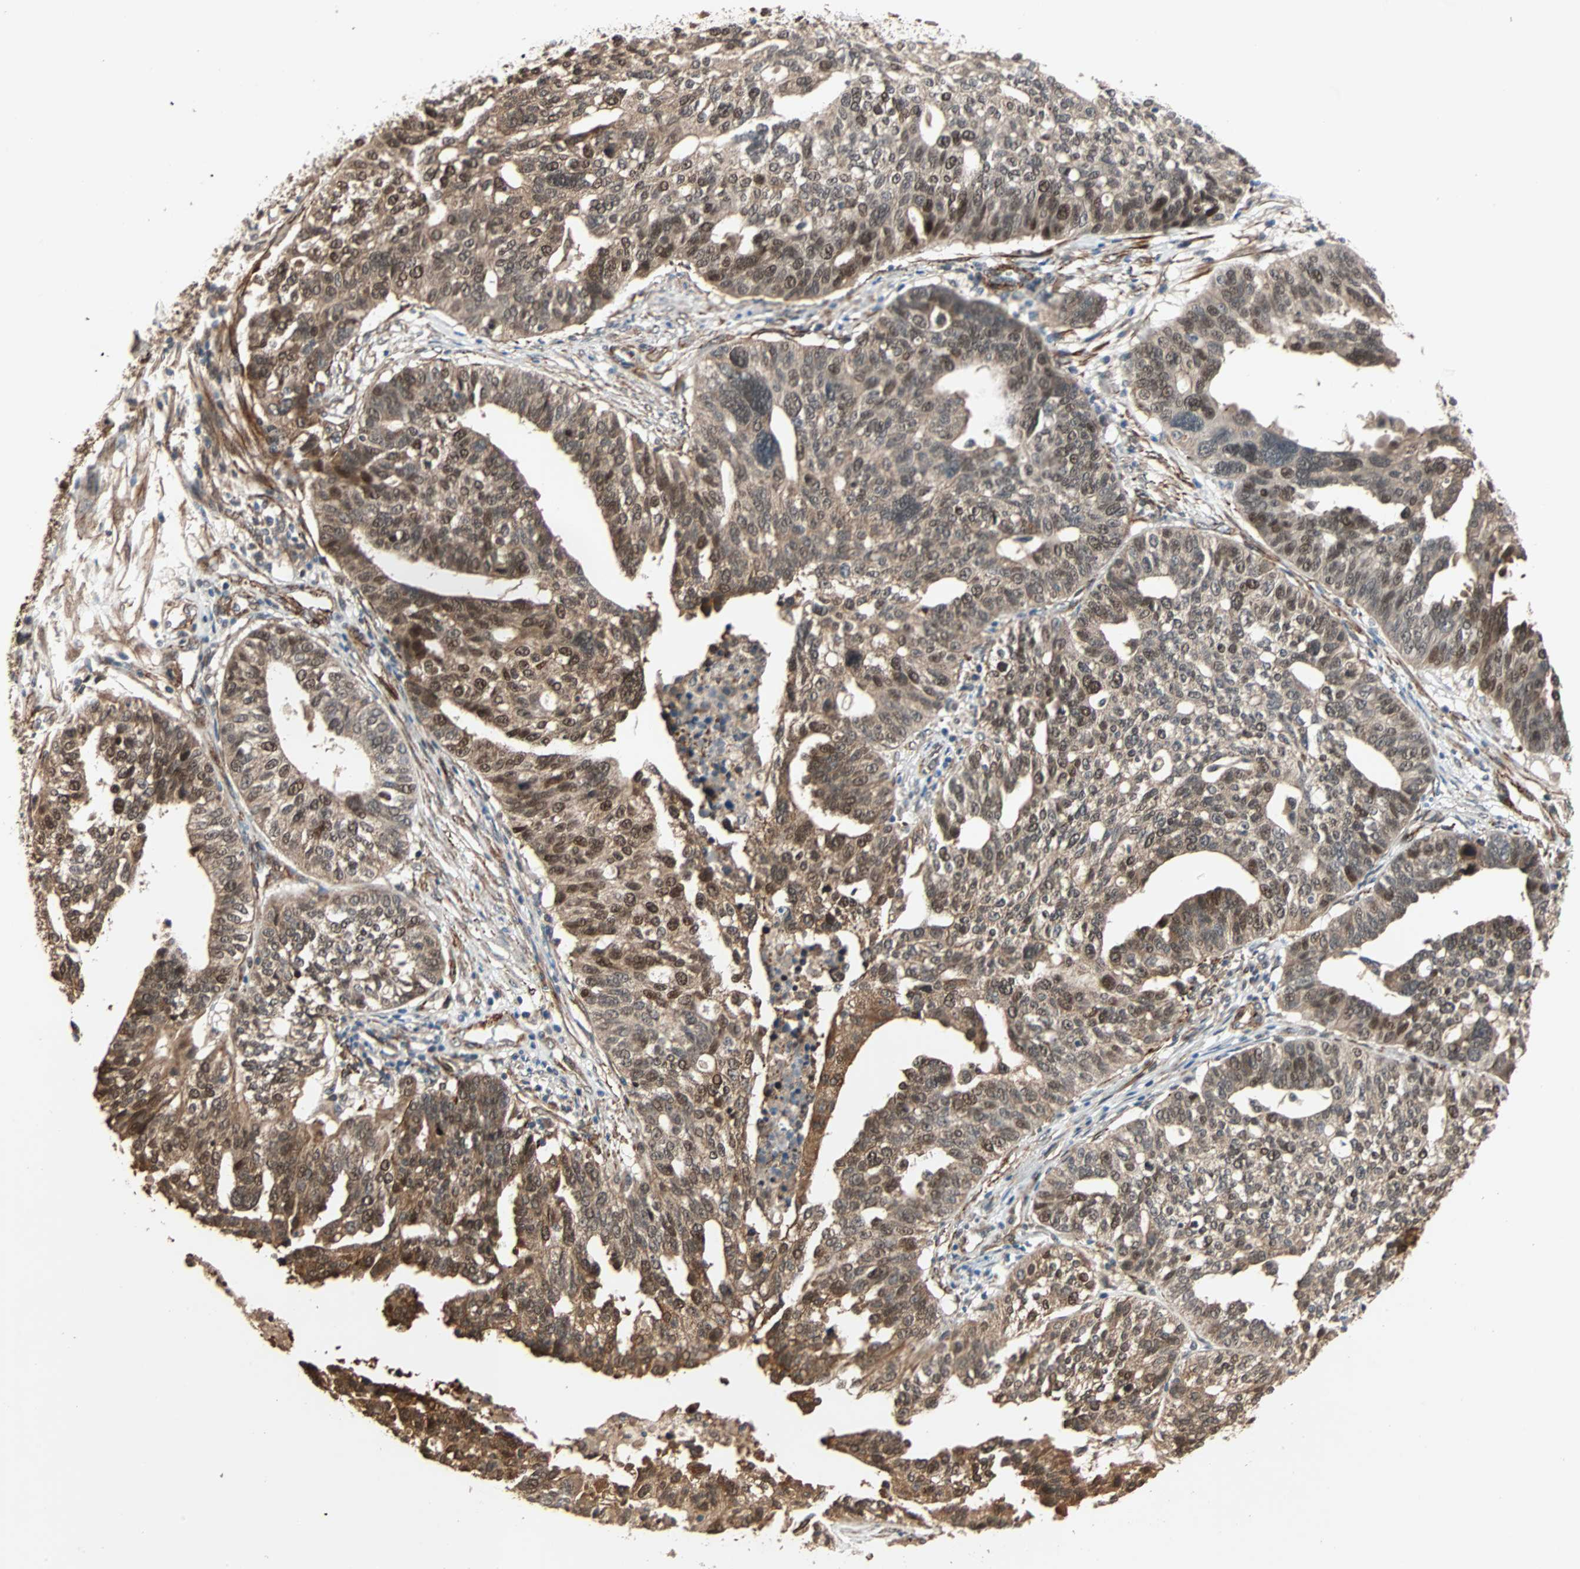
{"staining": {"intensity": "moderate", "quantity": ">75%", "location": "cytoplasmic/membranous,nuclear"}, "tissue": "ovarian cancer", "cell_type": "Tumor cells", "image_type": "cancer", "snomed": [{"axis": "morphology", "description": "Cystadenocarcinoma, serous, NOS"}, {"axis": "topography", "description": "Ovary"}], "caption": "A histopathology image of ovarian cancer stained for a protein displays moderate cytoplasmic/membranous and nuclear brown staining in tumor cells. (brown staining indicates protein expression, while blue staining denotes nuclei).", "gene": "QSER1", "patient": {"sex": "female", "age": 59}}